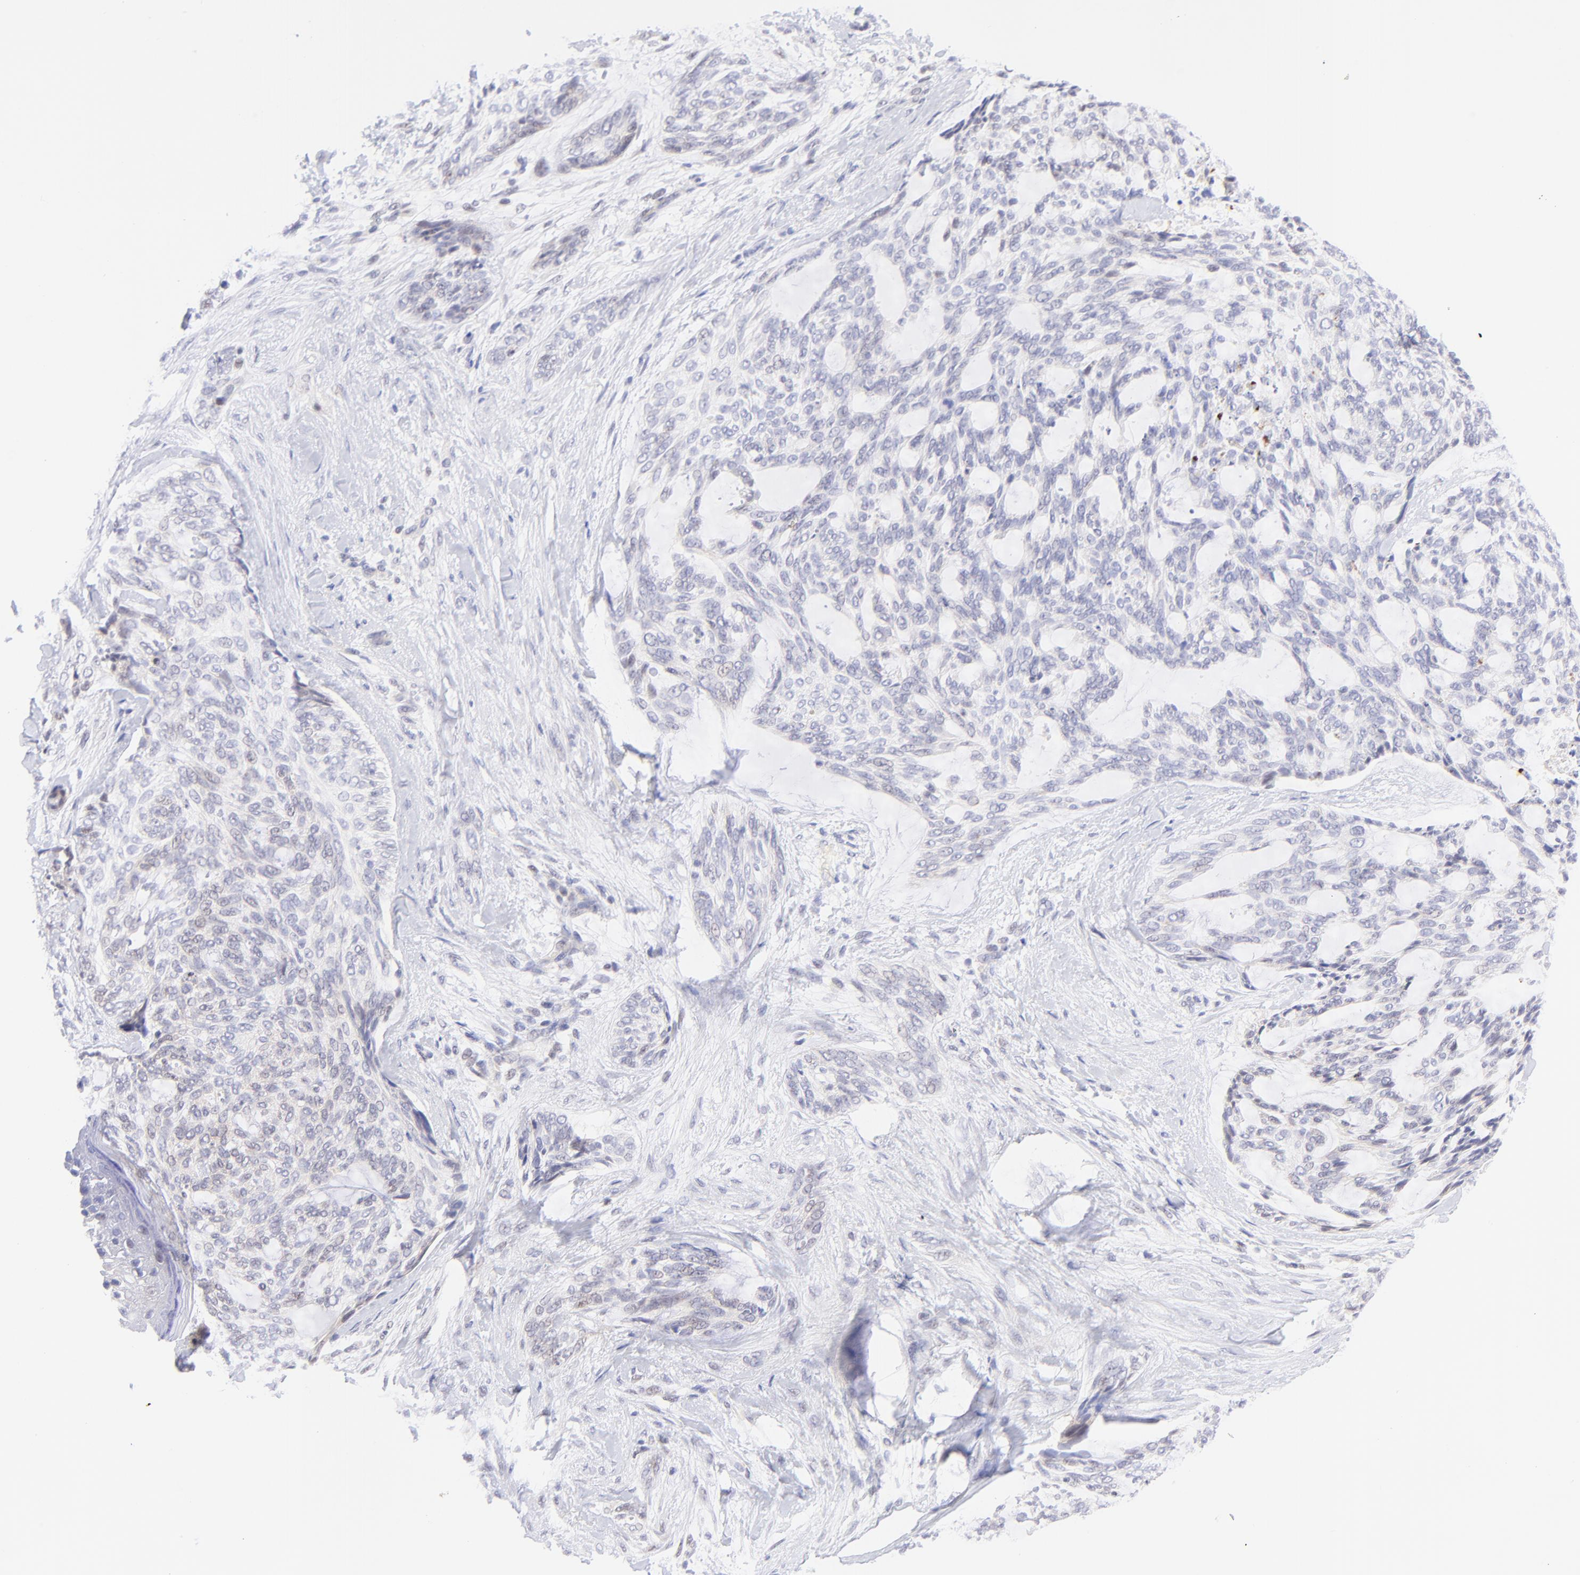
{"staining": {"intensity": "negative", "quantity": "none", "location": "none"}, "tissue": "skin cancer", "cell_type": "Tumor cells", "image_type": "cancer", "snomed": [{"axis": "morphology", "description": "Normal tissue, NOS"}, {"axis": "morphology", "description": "Basal cell carcinoma"}, {"axis": "topography", "description": "Skin"}], "caption": "Protein analysis of skin cancer (basal cell carcinoma) displays no significant positivity in tumor cells.", "gene": "PBDC1", "patient": {"sex": "female", "age": 71}}